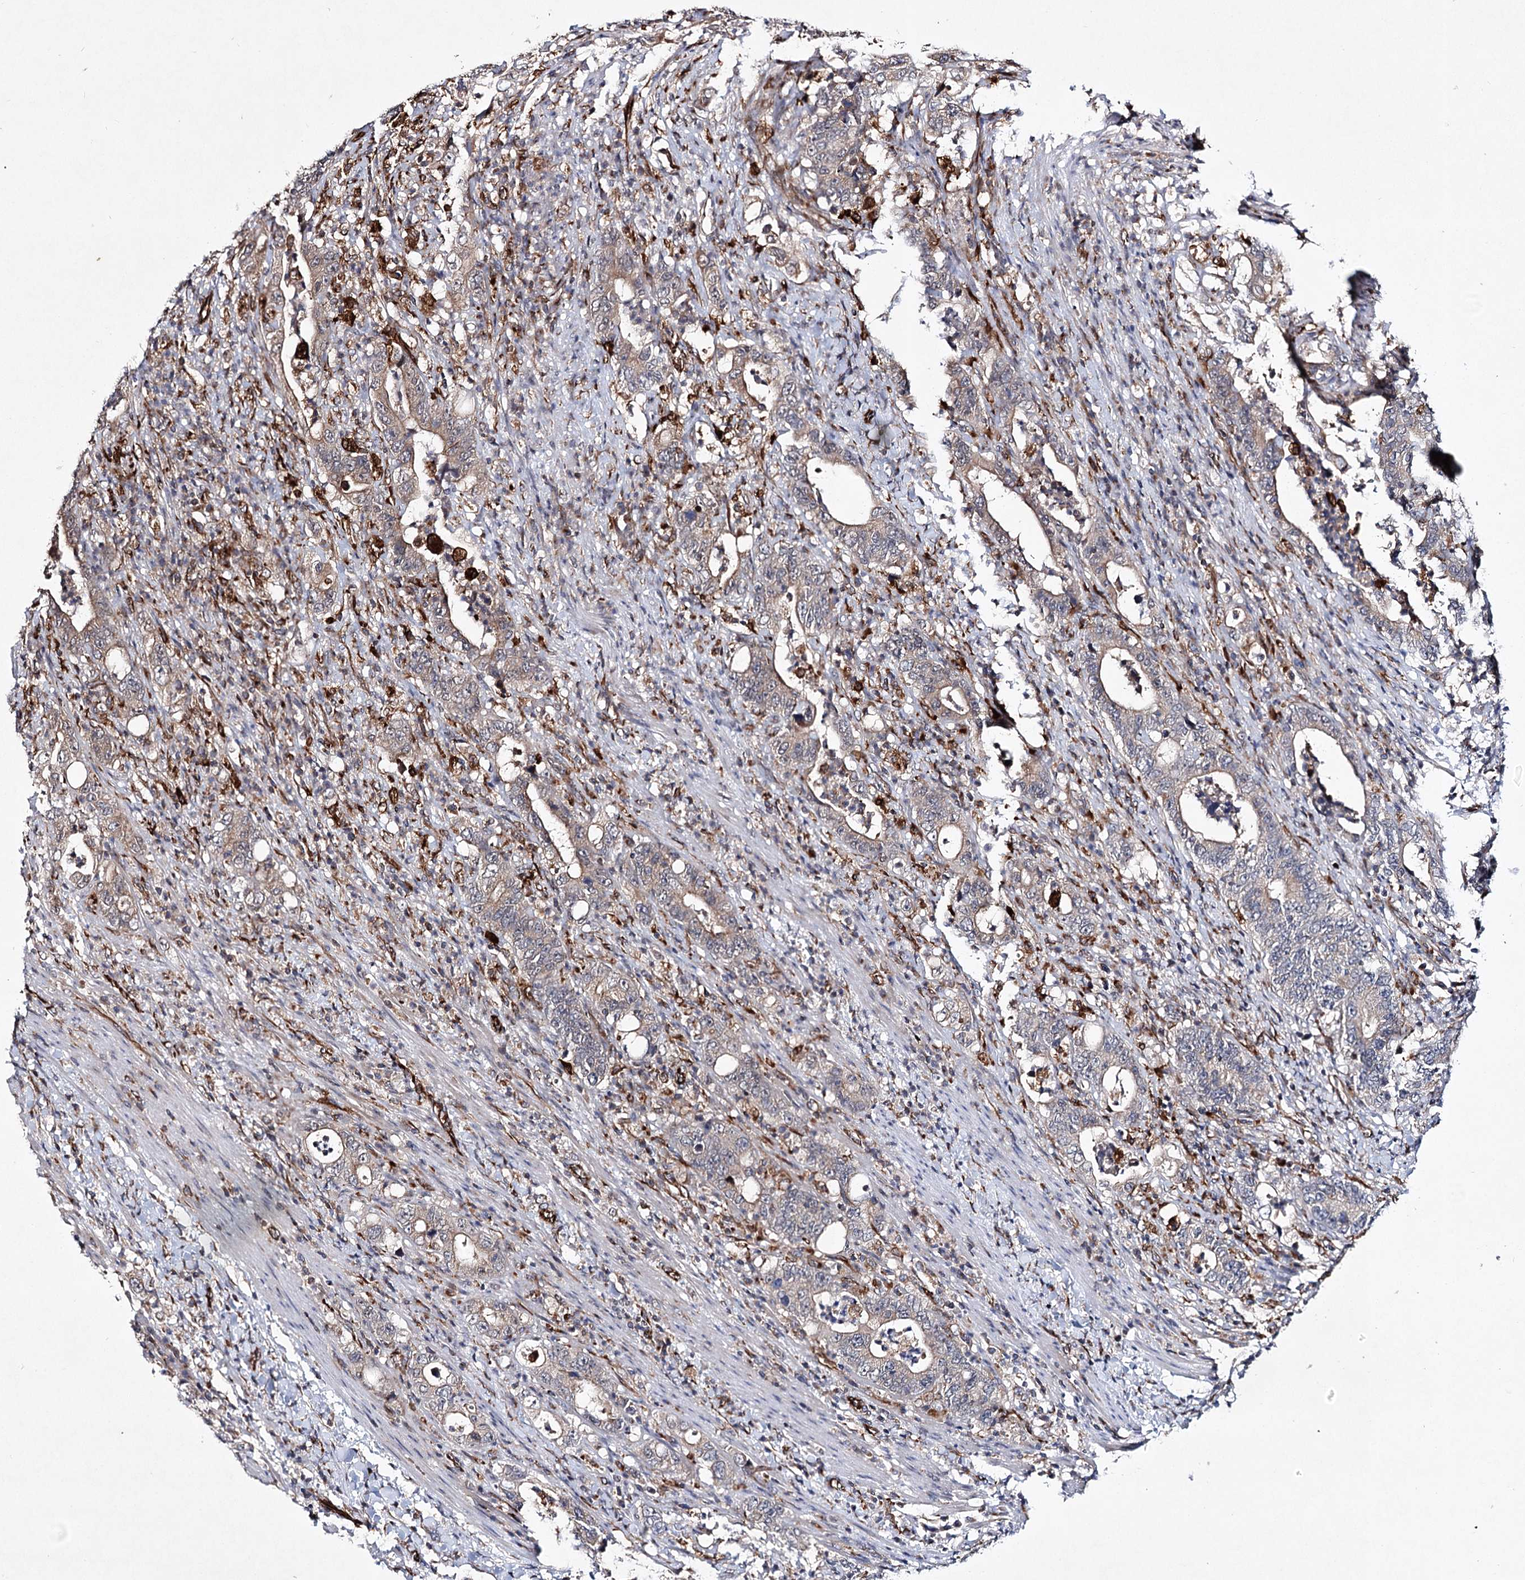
{"staining": {"intensity": "weak", "quantity": "<25%", "location": "cytoplasmic/membranous"}, "tissue": "colorectal cancer", "cell_type": "Tumor cells", "image_type": "cancer", "snomed": [{"axis": "morphology", "description": "Adenocarcinoma, NOS"}, {"axis": "topography", "description": "Colon"}], "caption": "The photomicrograph displays no staining of tumor cells in colorectal cancer (adenocarcinoma). (Immunohistochemistry, brightfield microscopy, high magnification).", "gene": "DPEP2", "patient": {"sex": "female", "age": 75}}